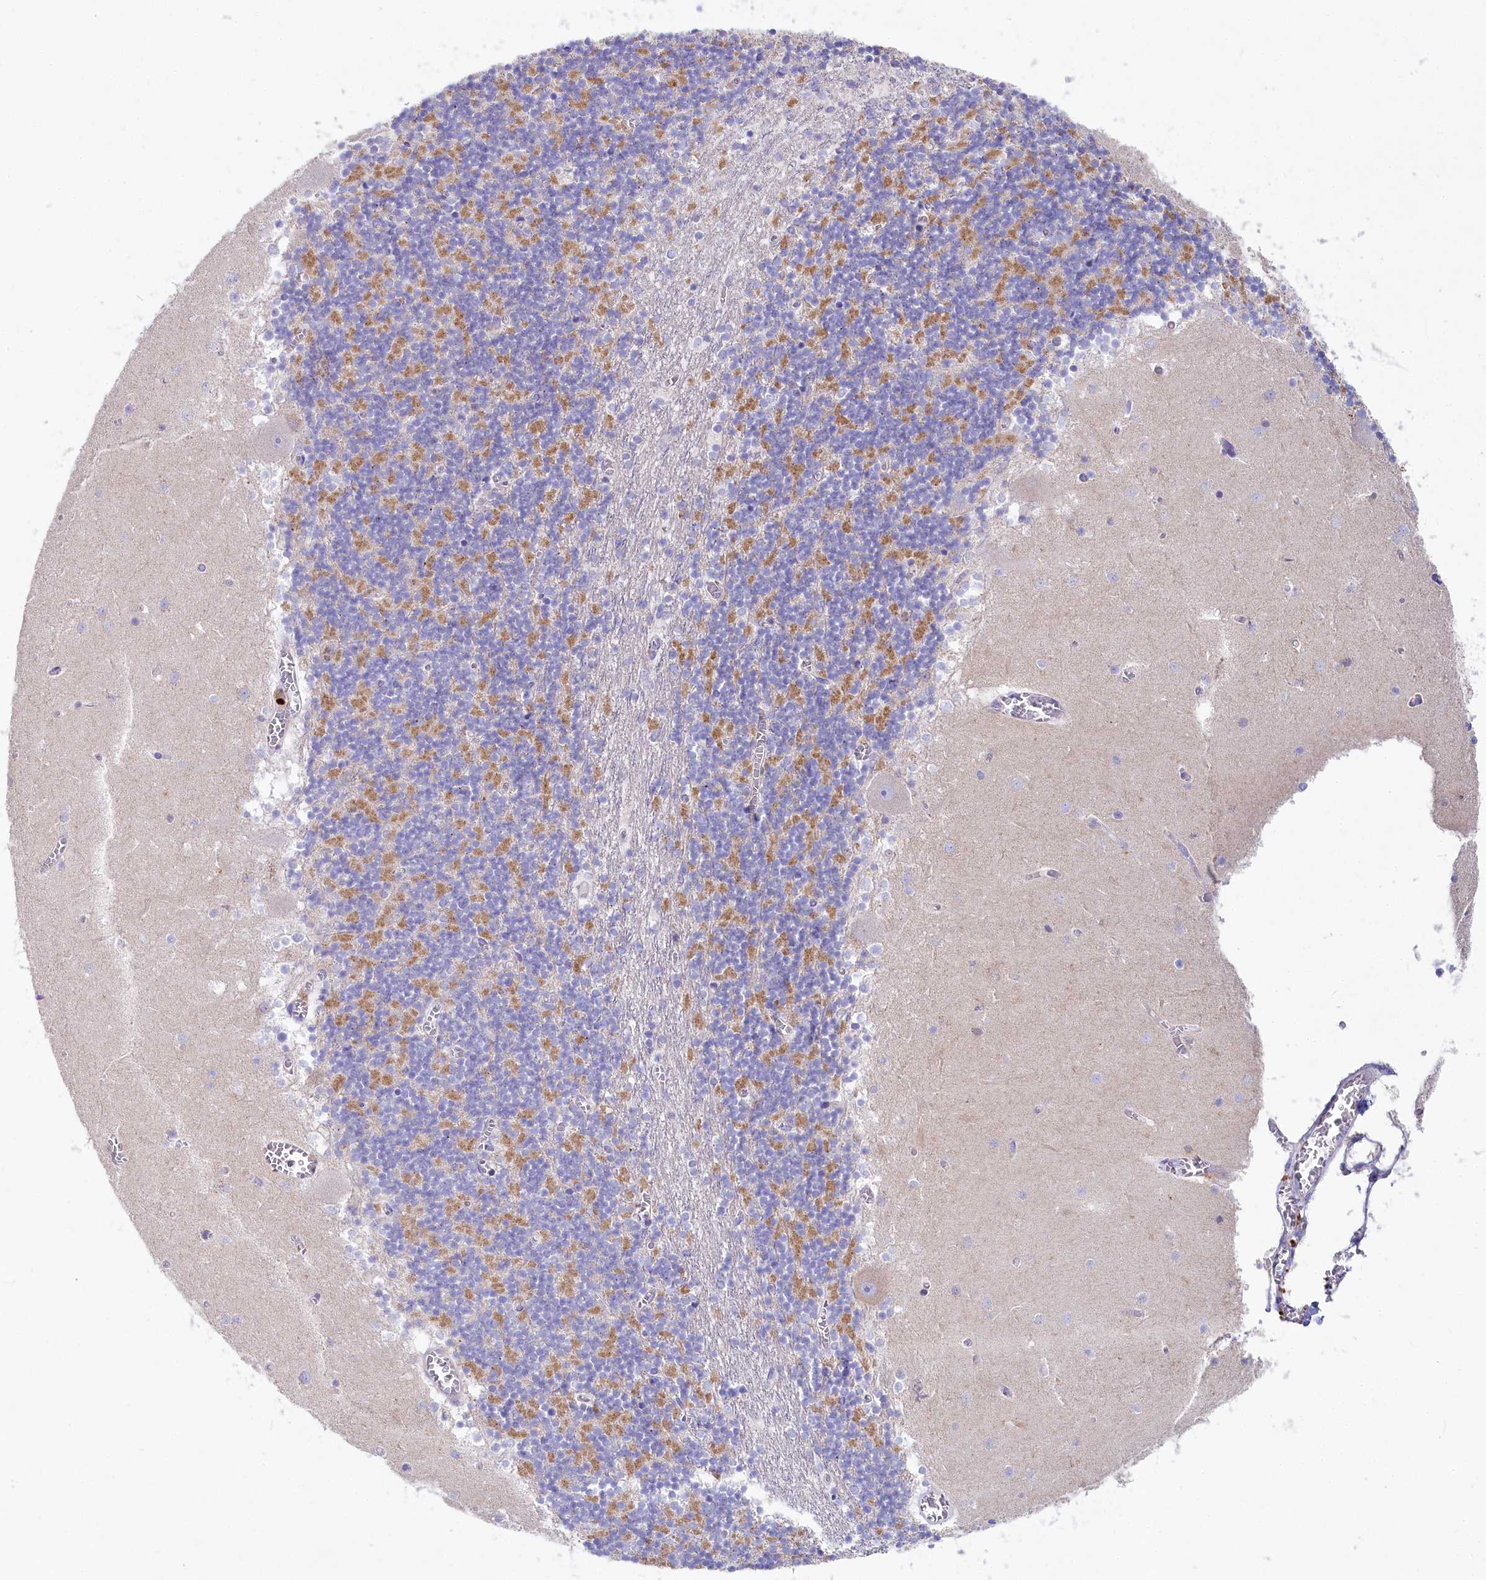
{"staining": {"intensity": "moderate", "quantity": "<25%", "location": "cytoplasmic/membranous"}, "tissue": "cerebellum", "cell_type": "Cells in granular layer", "image_type": "normal", "snomed": [{"axis": "morphology", "description": "Normal tissue, NOS"}, {"axis": "topography", "description": "Cerebellum"}], "caption": "Immunohistochemical staining of unremarkable human cerebellum reveals moderate cytoplasmic/membranous protein positivity in about <25% of cells in granular layer.", "gene": "VPS26B", "patient": {"sex": "female", "age": 28}}